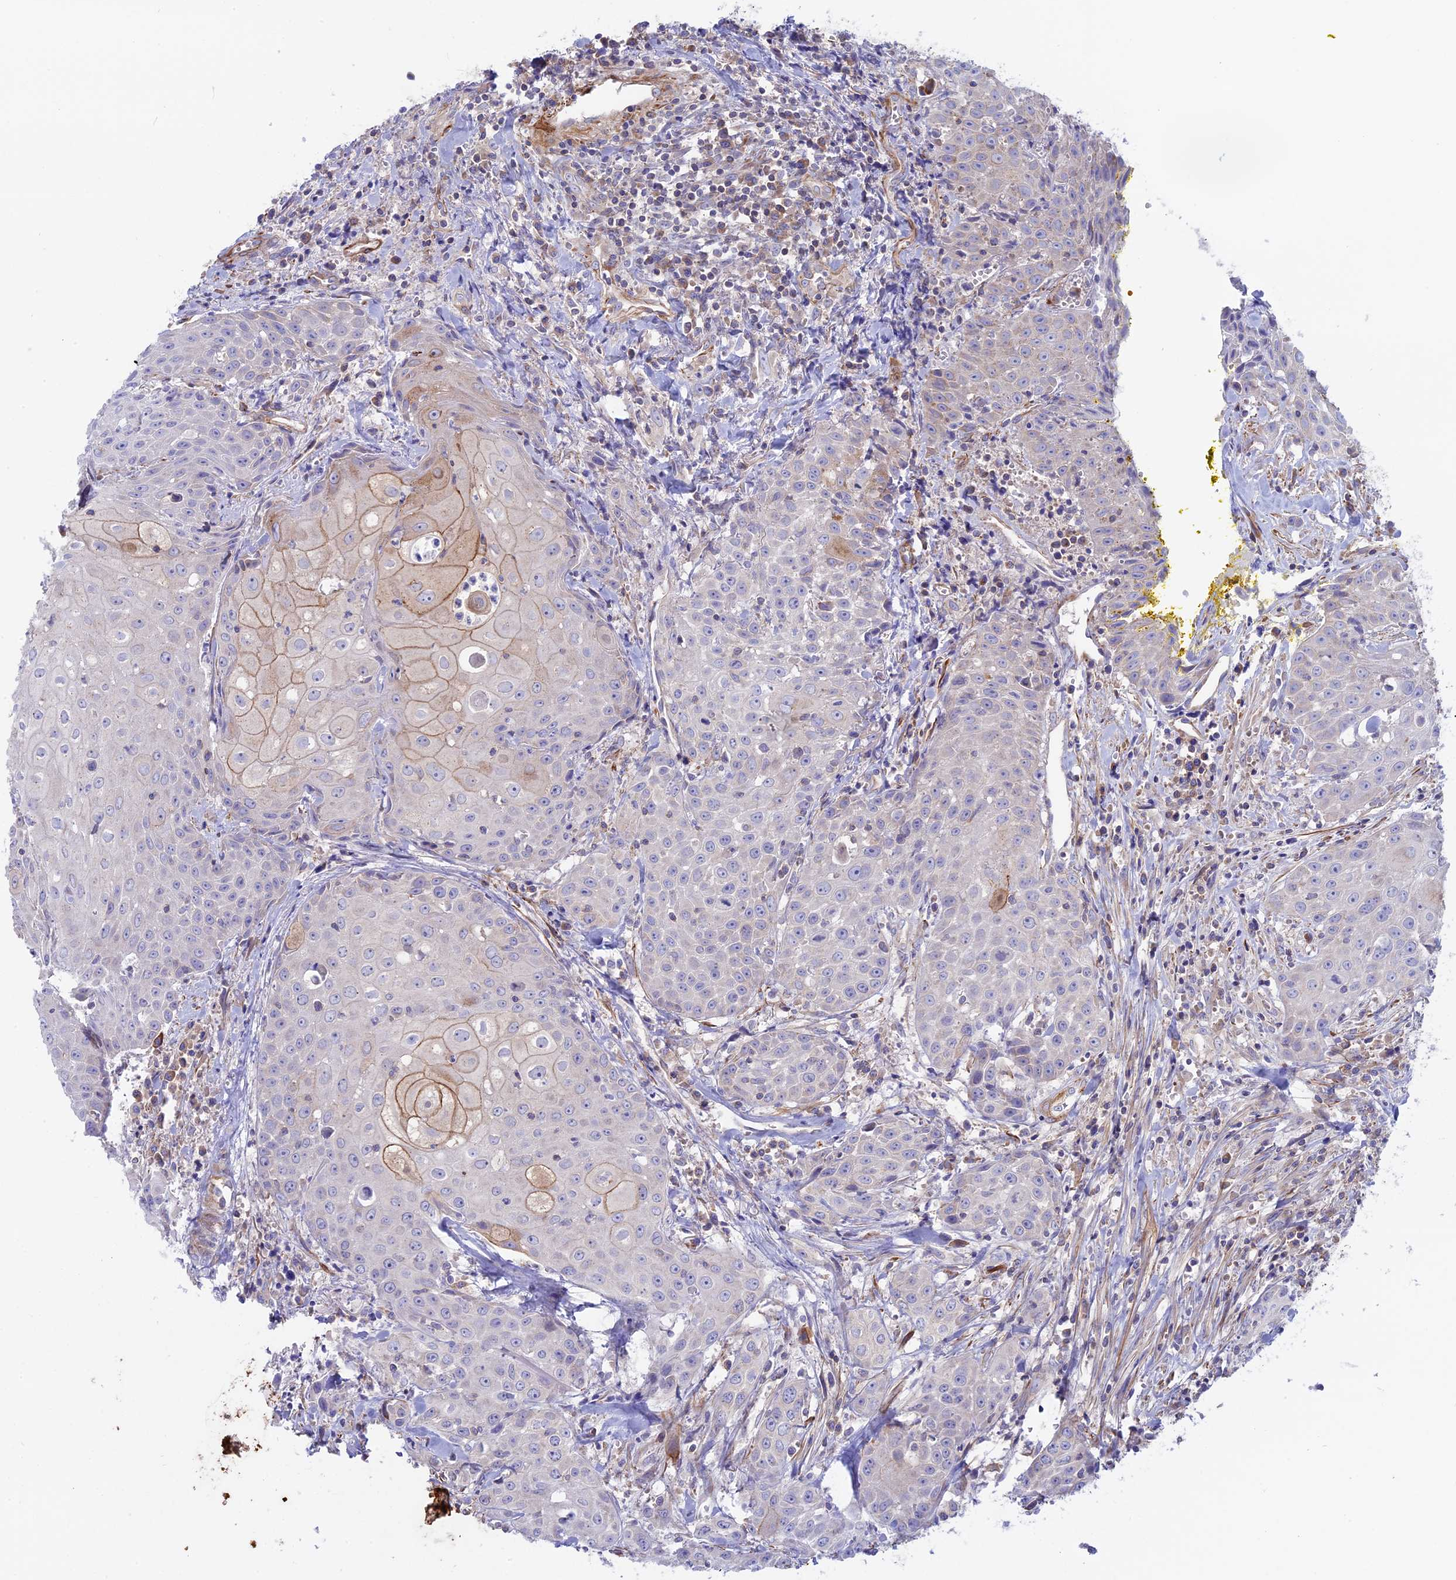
{"staining": {"intensity": "moderate", "quantity": "<25%", "location": "cytoplasmic/membranous"}, "tissue": "head and neck cancer", "cell_type": "Tumor cells", "image_type": "cancer", "snomed": [{"axis": "morphology", "description": "Squamous cell carcinoma, NOS"}, {"axis": "topography", "description": "Oral tissue"}, {"axis": "topography", "description": "Head-Neck"}], "caption": "An immunohistochemistry (IHC) image of tumor tissue is shown. Protein staining in brown shows moderate cytoplasmic/membranous positivity in squamous cell carcinoma (head and neck) within tumor cells. The protein is stained brown, and the nuclei are stained in blue (DAB IHC with brightfield microscopy, high magnification).", "gene": "MYO5B", "patient": {"sex": "female", "age": 82}}